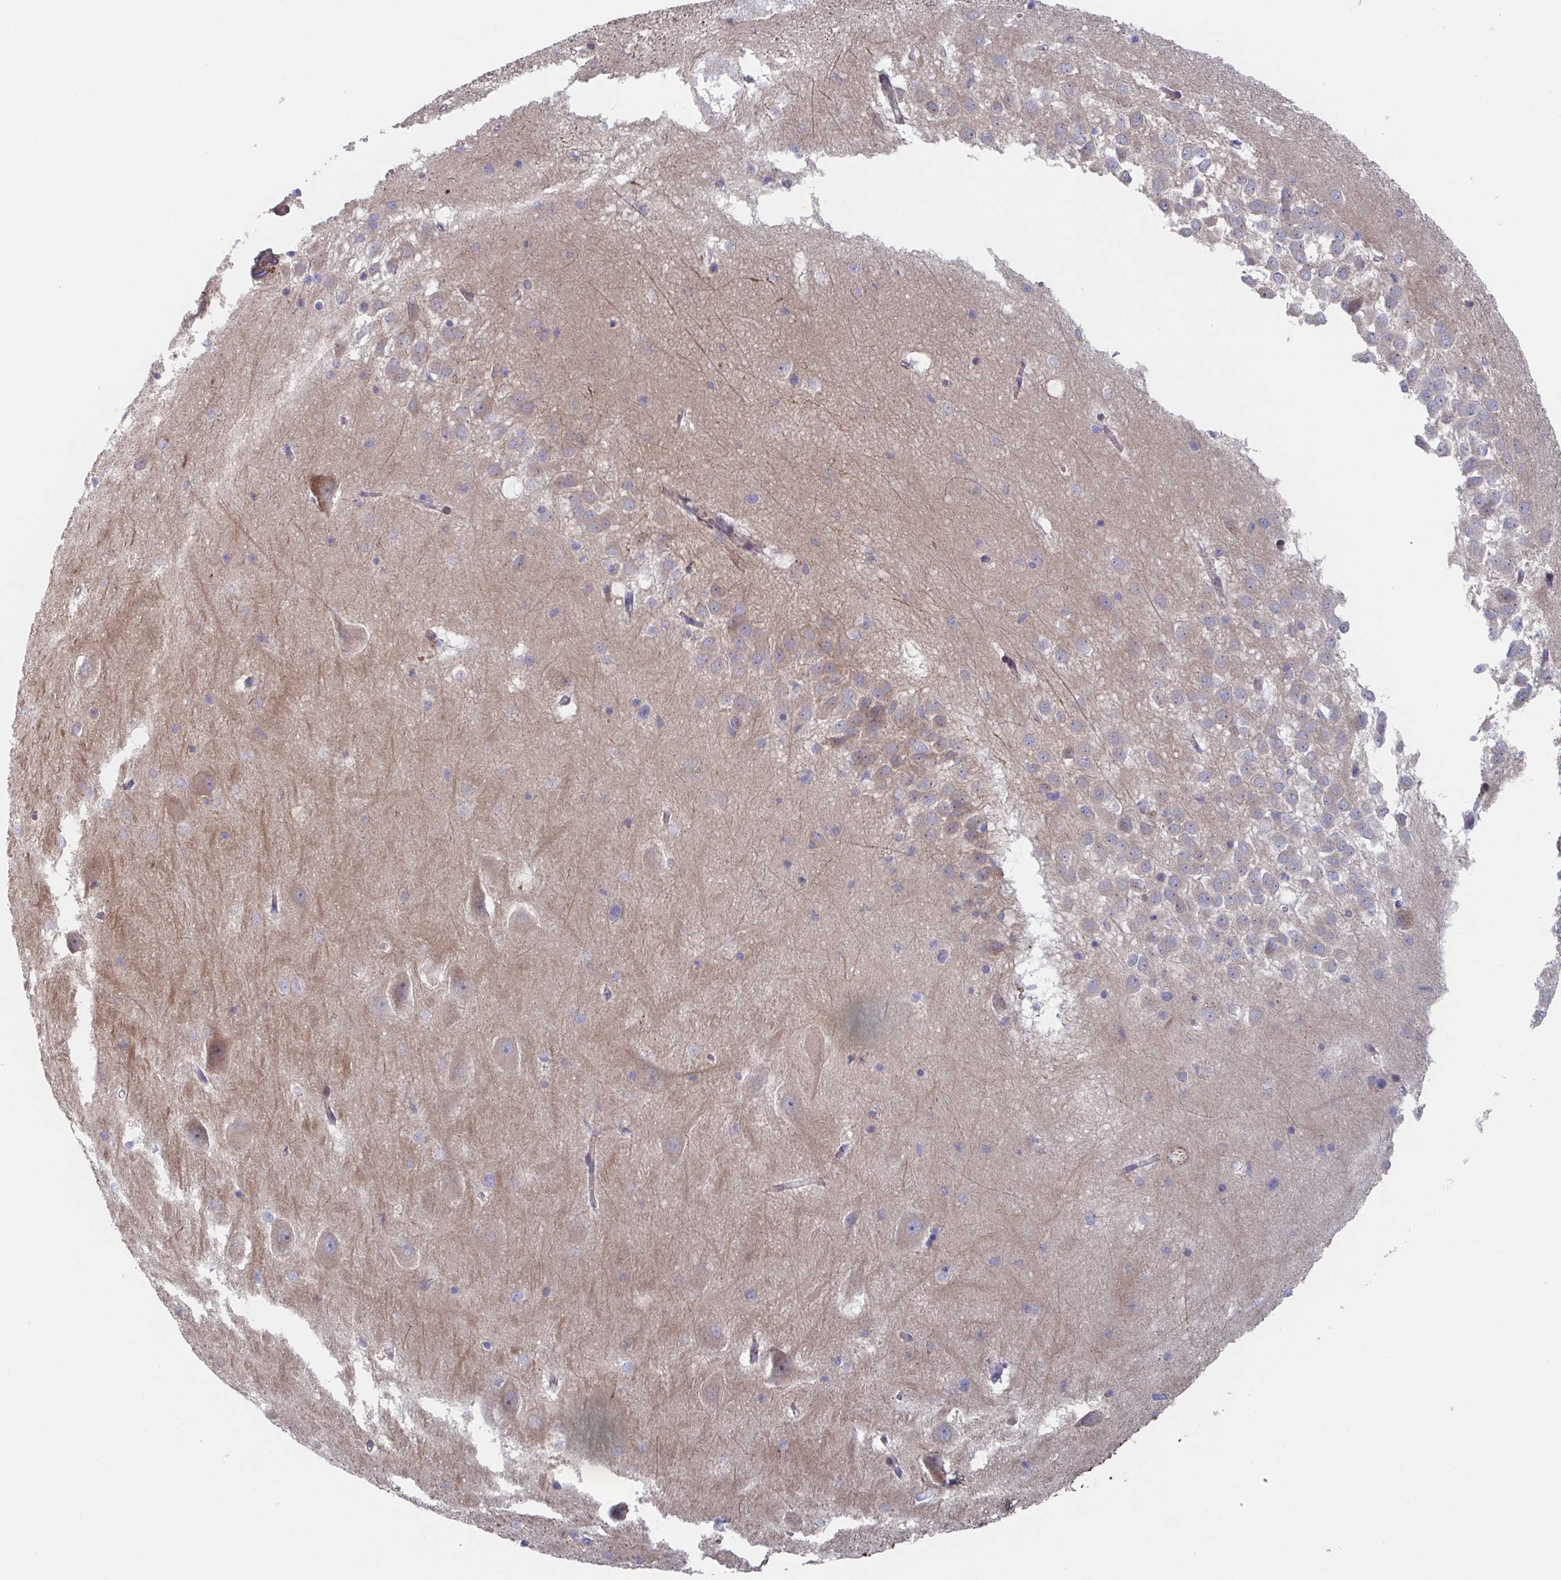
{"staining": {"intensity": "negative", "quantity": "none", "location": "none"}, "tissue": "hippocampus", "cell_type": "Glial cells", "image_type": "normal", "snomed": [{"axis": "morphology", "description": "Normal tissue, NOS"}, {"axis": "topography", "description": "Hippocampus"}], "caption": "Immunohistochemistry photomicrograph of benign human hippocampus stained for a protein (brown), which shows no expression in glial cells.", "gene": "FJX1", "patient": {"sex": "male", "age": 58}}